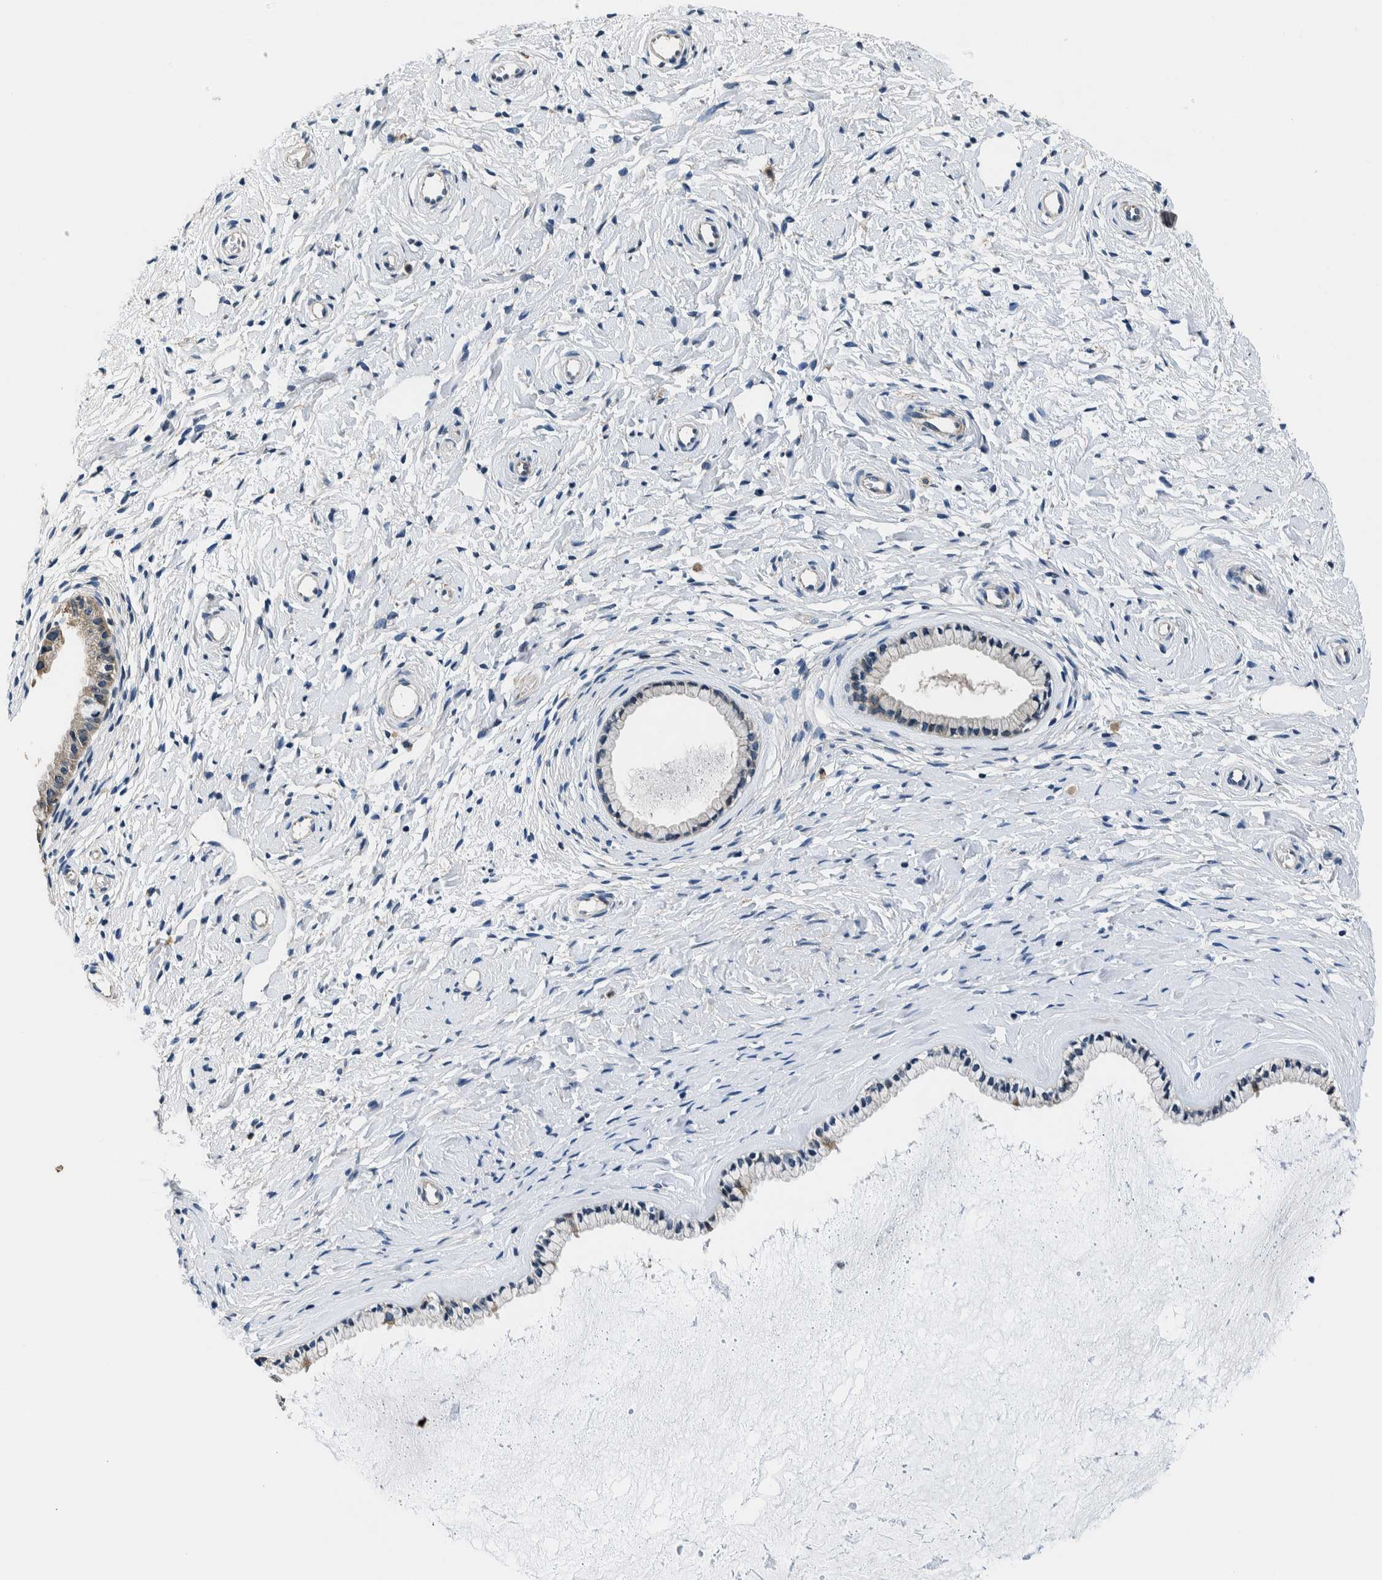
{"staining": {"intensity": "negative", "quantity": "none", "location": "none"}, "tissue": "cervix", "cell_type": "Glandular cells", "image_type": "normal", "snomed": [{"axis": "morphology", "description": "Normal tissue, NOS"}, {"axis": "topography", "description": "Cervix"}], "caption": "Cervix stained for a protein using immunohistochemistry (IHC) reveals no positivity glandular cells.", "gene": "NIBAN2", "patient": {"sex": "female", "age": 72}}